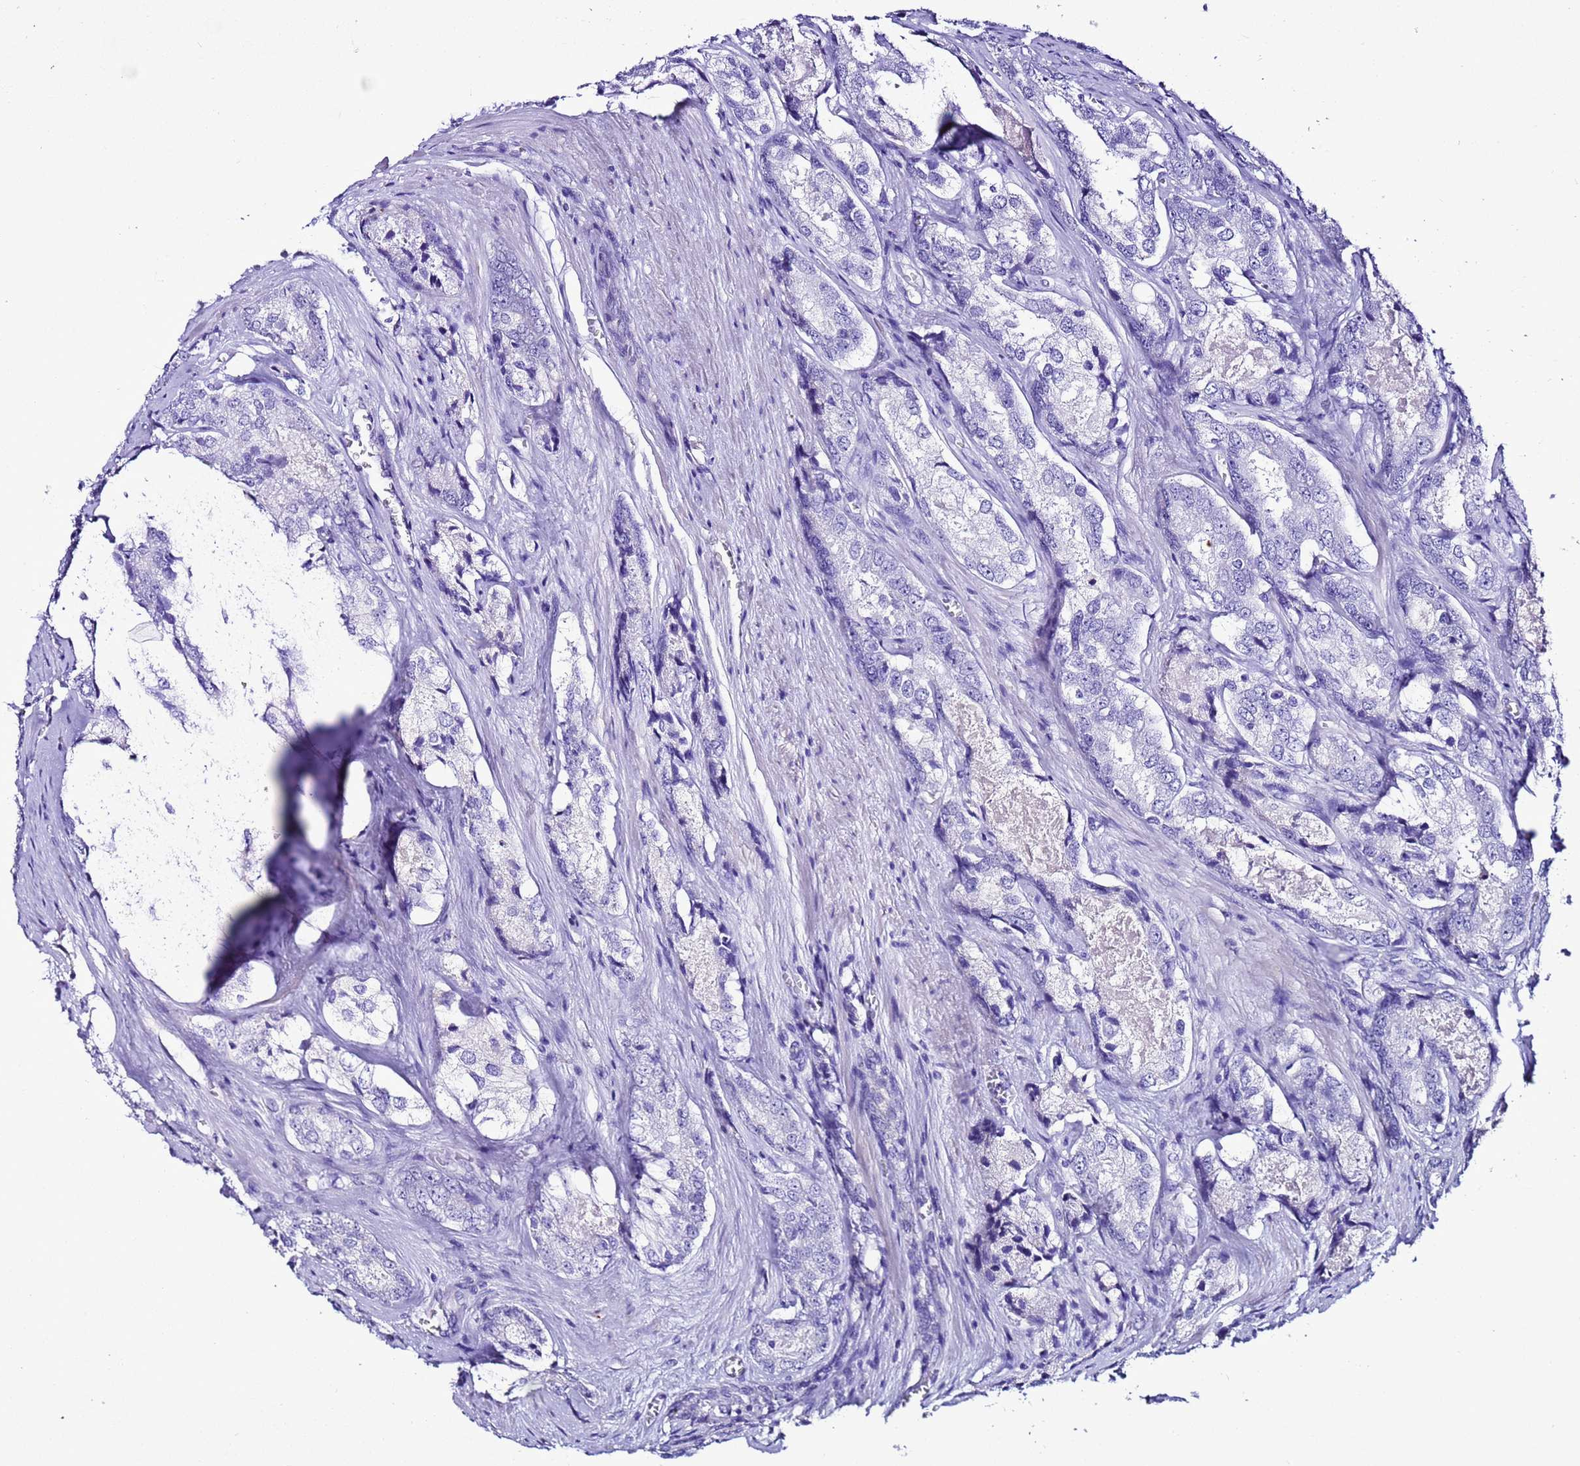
{"staining": {"intensity": "negative", "quantity": "none", "location": "none"}, "tissue": "prostate cancer", "cell_type": "Tumor cells", "image_type": "cancer", "snomed": [{"axis": "morphology", "description": "Adenocarcinoma, Low grade"}, {"axis": "topography", "description": "Prostate"}], "caption": "This is a micrograph of immunohistochemistry (IHC) staining of prostate cancer, which shows no staining in tumor cells. (DAB (3,3'-diaminobenzidine) immunohistochemistry, high magnification).", "gene": "BEST2", "patient": {"sex": "male", "age": 68}}